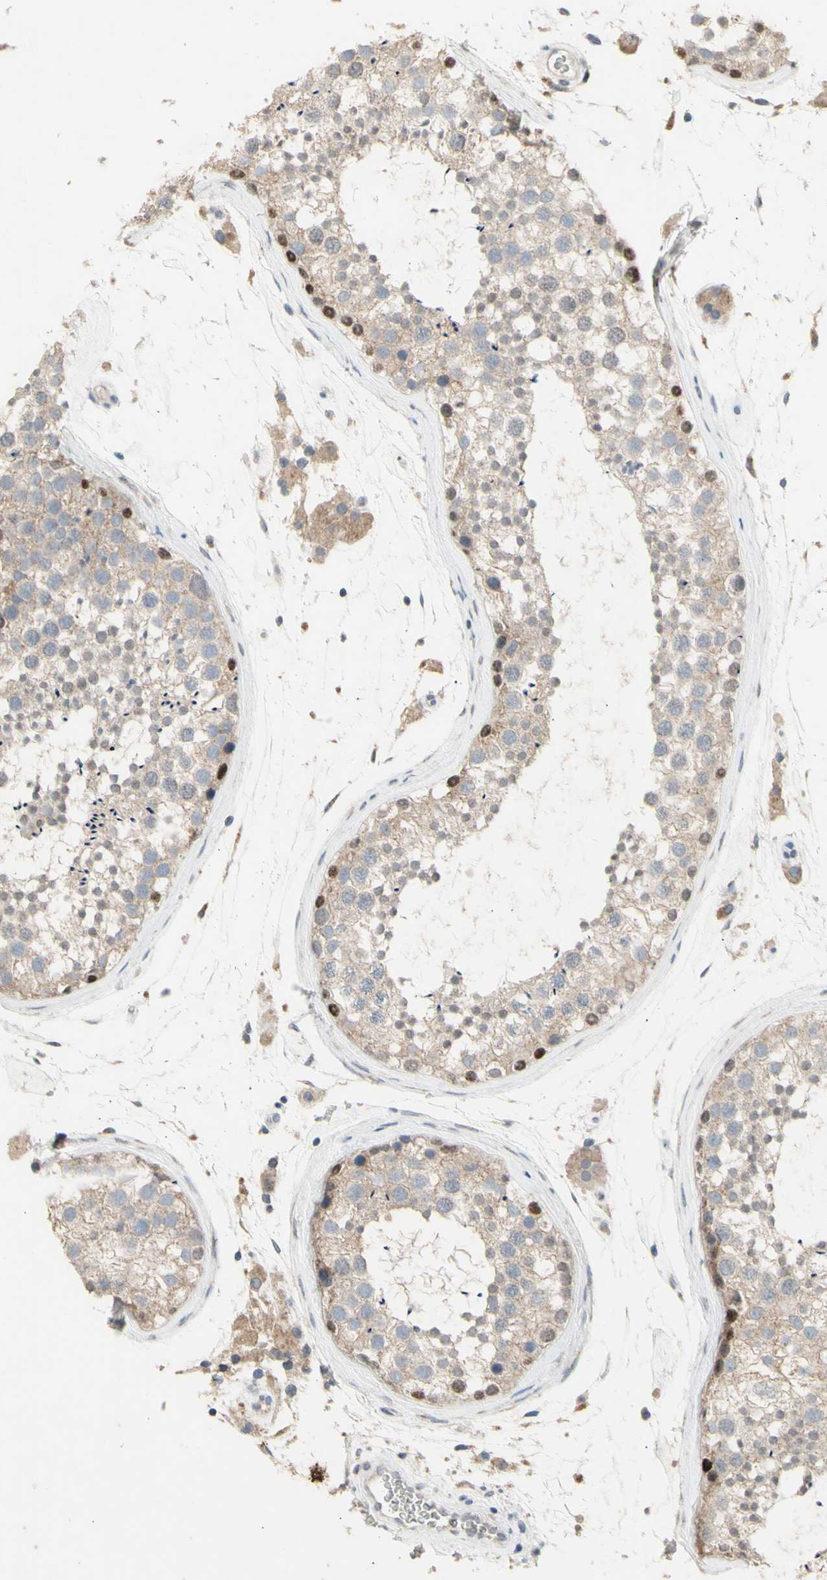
{"staining": {"intensity": "moderate", "quantity": "<25%", "location": "cytoplasmic/membranous,nuclear"}, "tissue": "testis", "cell_type": "Cells in seminiferous ducts", "image_type": "normal", "snomed": [{"axis": "morphology", "description": "Normal tissue, NOS"}, {"axis": "topography", "description": "Testis"}], "caption": "High-magnification brightfield microscopy of unremarkable testis stained with DAB (brown) and counterstained with hematoxylin (blue). cells in seminiferous ducts exhibit moderate cytoplasmic/membranous,nuclear expression is seen in approximately<25% of cells.", "gene": "NLRP1", "patient": {"sex": "male", "age": 46}}